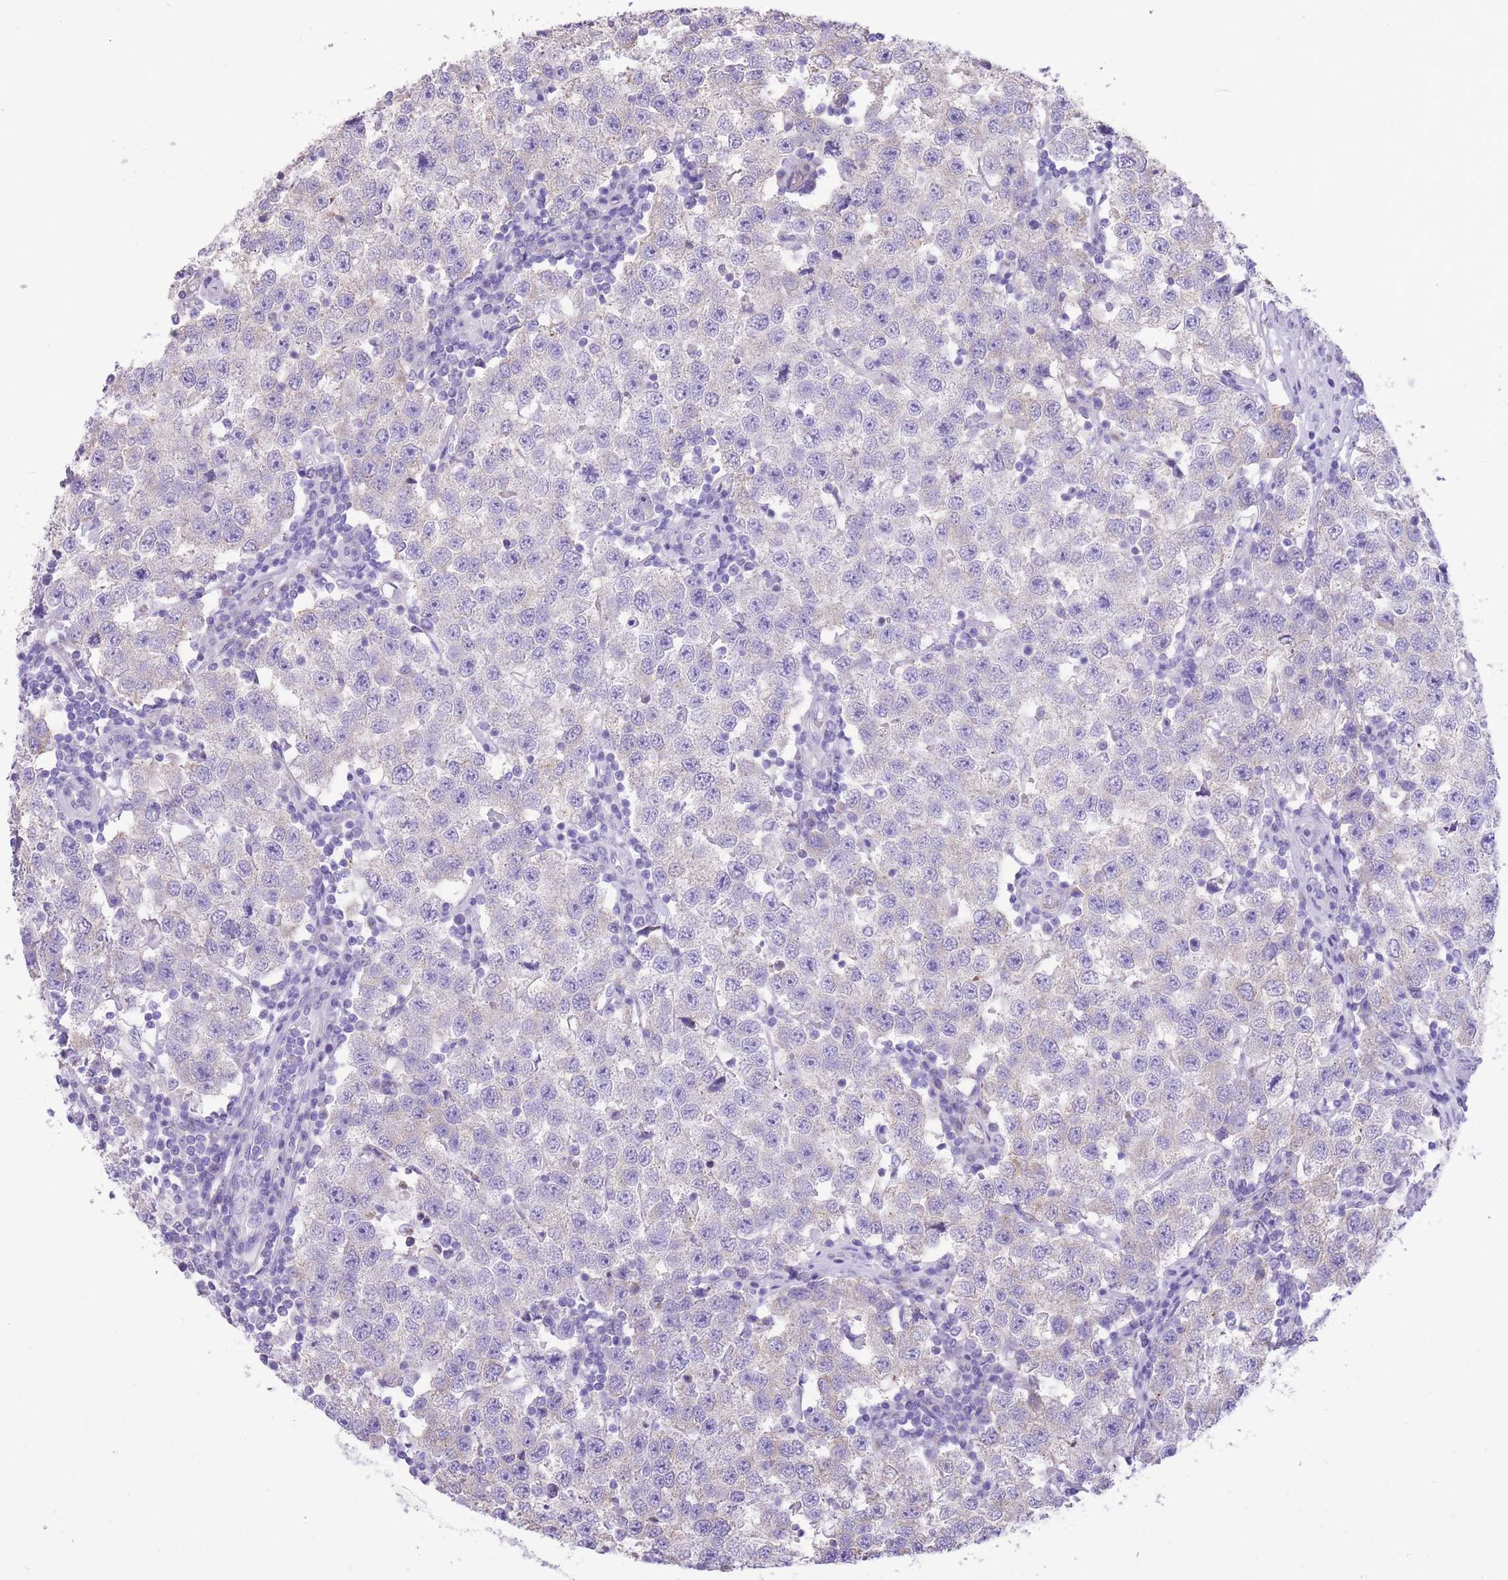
{"staining": {"intensity": "negative", "quantity": "none", "location": "none"}, "tissue": "testis cancer", "cell_type": "Tumor cells", "image_type": "cancer", "snomed": [{"axis": "morphology", "description": "Seminoma, NOS"}, {"axis": "topography", "description": "Testis"}], "caption": "A photomicrograph of testis cancer (seminoma) stained for a protein reveals no brown staining in tumor cells. (DAB IHC with hematoxylin counter stain).", "gene": "RHOU", "patient": {"sex": "male", "age": 34}}